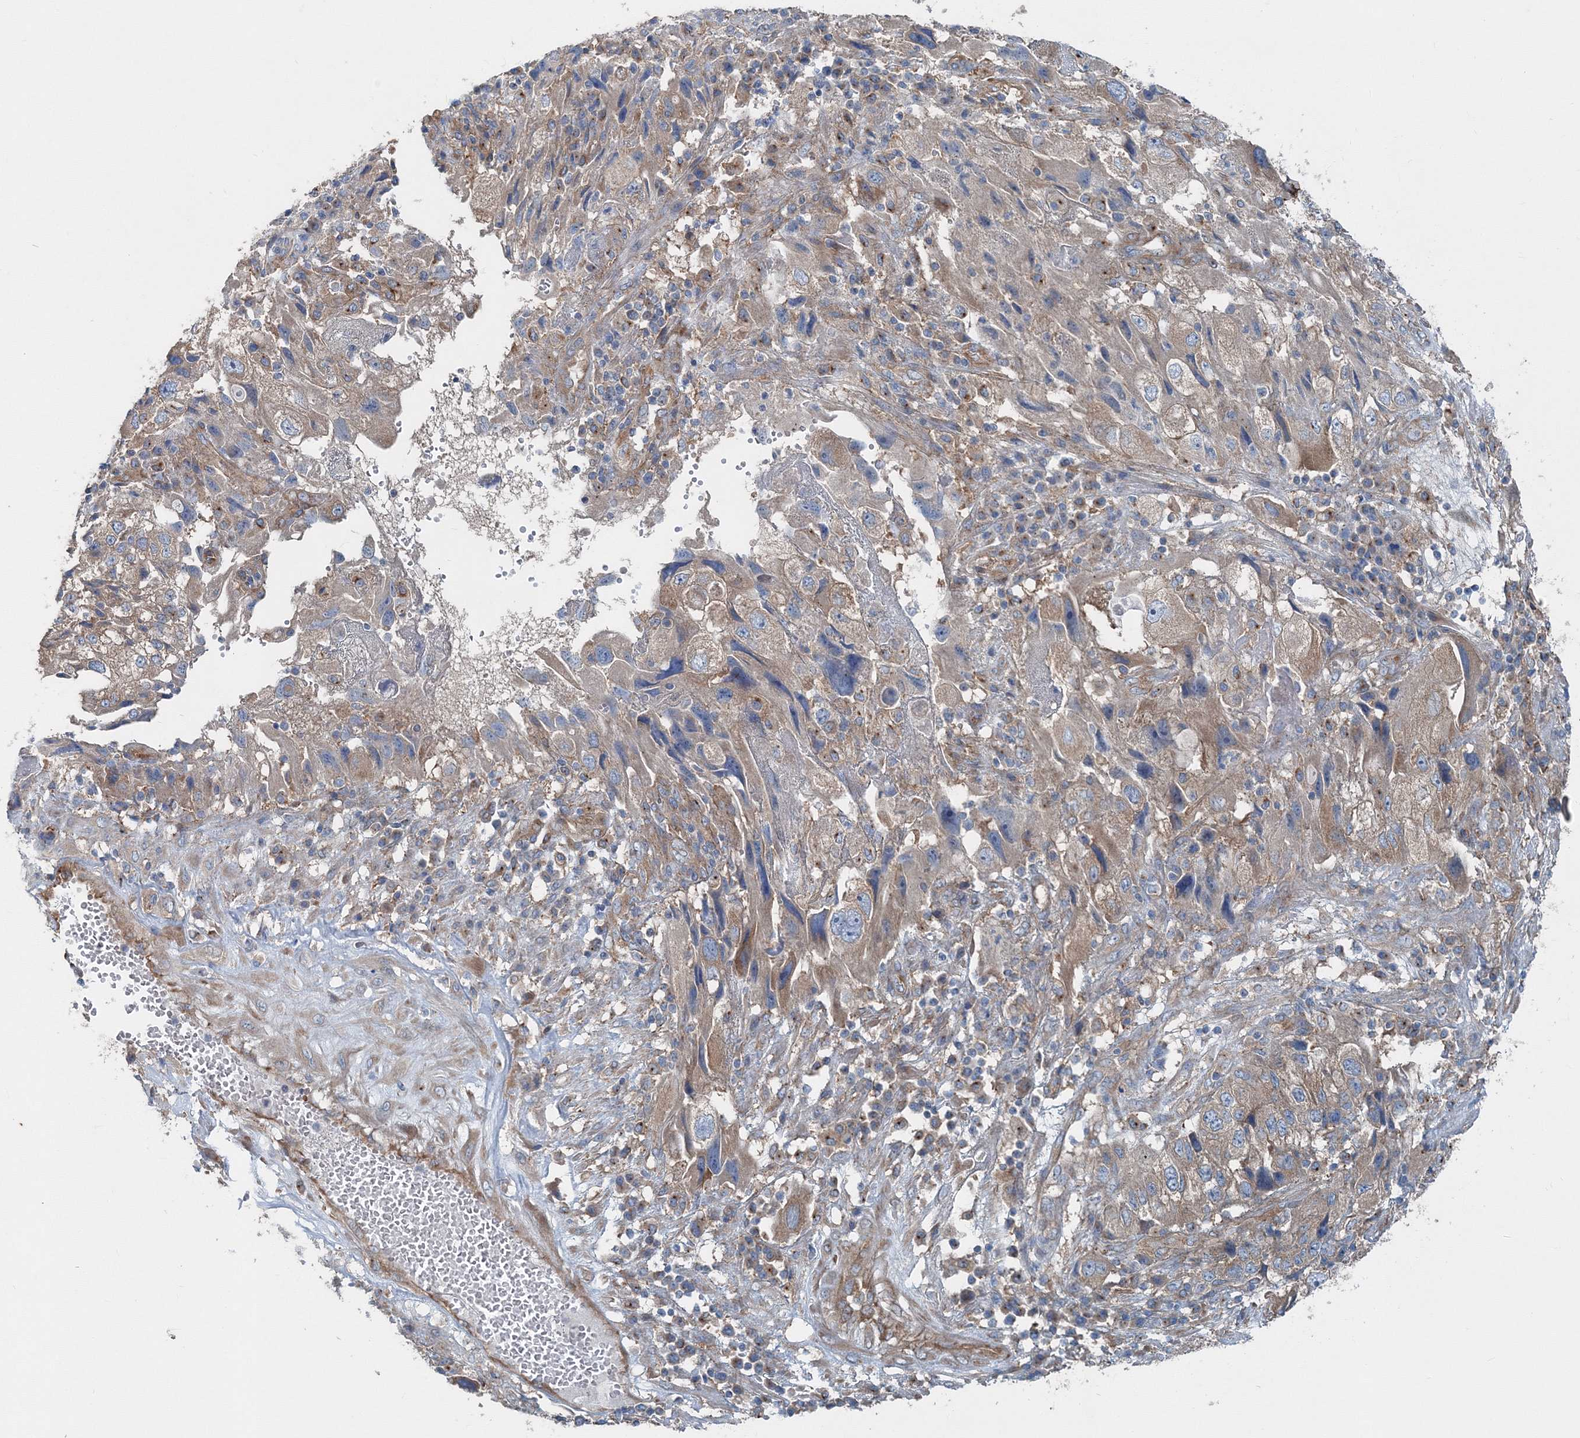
{"staining": {"intensity": "moderate", "quantity": "25%-75%", "location": "cytoplasmic/membranous"}, "tissue": "endometrial cancer", "cell_type": "Tumor cells", "image_type": "cancer", "snomed": [{"axis": "morphology", "description": "Adenocarcinoma, NOS"}, {"axis": "topography", "description": "Endometrium"}], "caption": "DAB (3,3'-diaminobenzidine) immunohistochemical staining of endometrial cancer reveals moderate cytoplasmic/membranous protein staining in approximately 25%-75% of tumor cells. (DAB IHC with brightfield microscopy, high magnification).", "gene": "MPHOSPH9", "patient": {"sex": "female", "age": 49}}